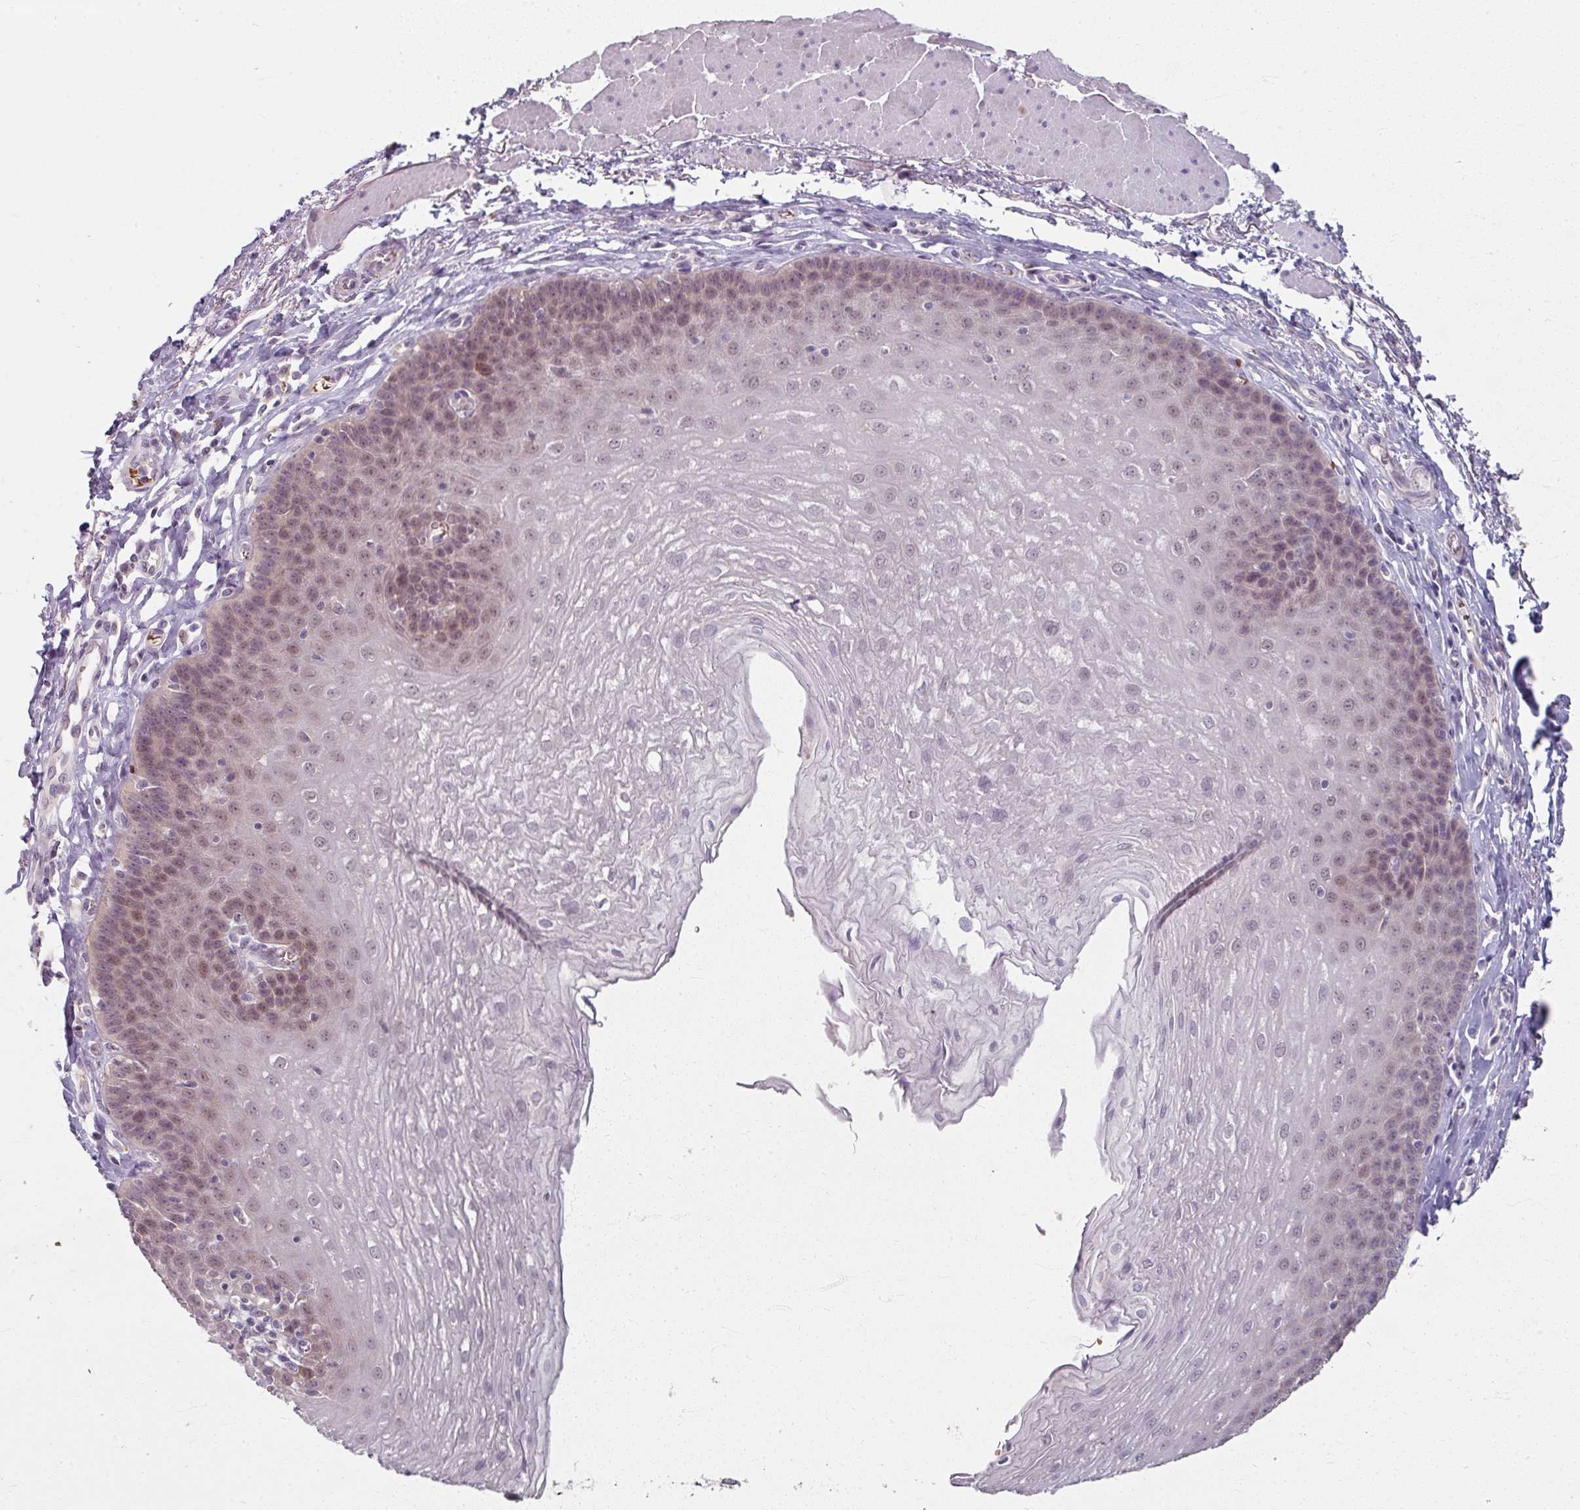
{"staining": {"intensity": "weak", "quantity": "25%-75%", "location": "cytoplasmic/membranous"}, "tissue": "esophagus", "cell_type": "Squamous epithelial cells", "image_type": "normal", "snomed": [{"axis": "morphology", "description": "Normal tissue, NOS"}, {"axis": "topography", "description": "Esophagus"}], "caption": "The immunohistochemical stain labels weak cytoplasmic/membranous positivity in squamous epithelial cells of benign esophagus.", "gene": "KMT5C", "patient": {"sex": "female", "age": 81}}